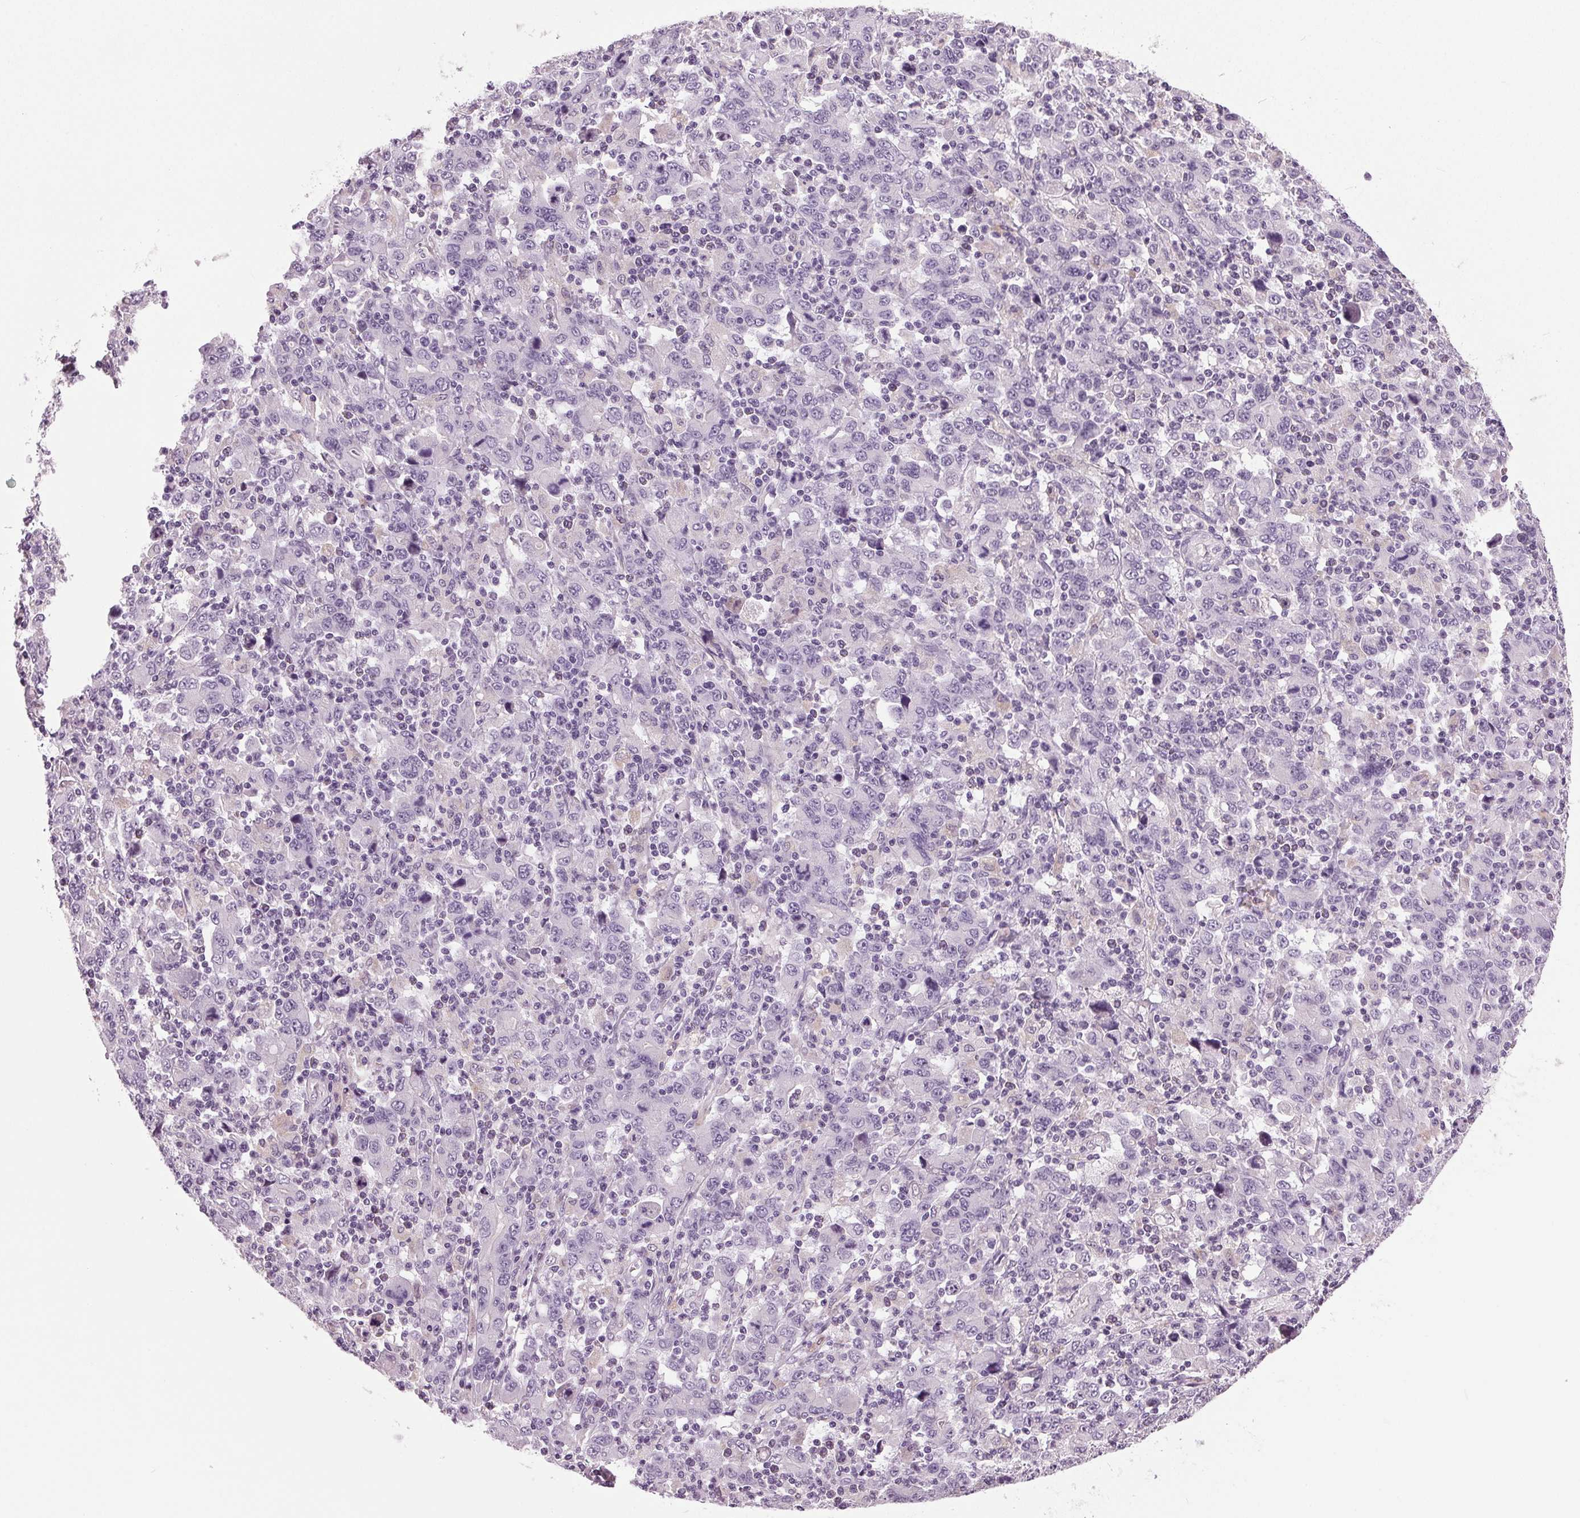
{"staining": {"intensity": "negative", "quantity": "none", "location": "none"}, "tissue": "stomach cancer", "cell_type": "Tumor cells", "image_type": "cancer", "snomed": [{"axis": "morphology", "description": "Adenocarcinoma, NOS"}, {"axis": "topography", "description": "Stomach, upper"}], "caption": "This is a photomicrograph of immunohistochemistry staining of adenocarcinoma (stomach), which shows no expression in tumor cells. (DAB immunohistochemistry with hematoxylin counter stain).", "gene": "DNAH12", "patient": {"sex": "male", "age": 69}}